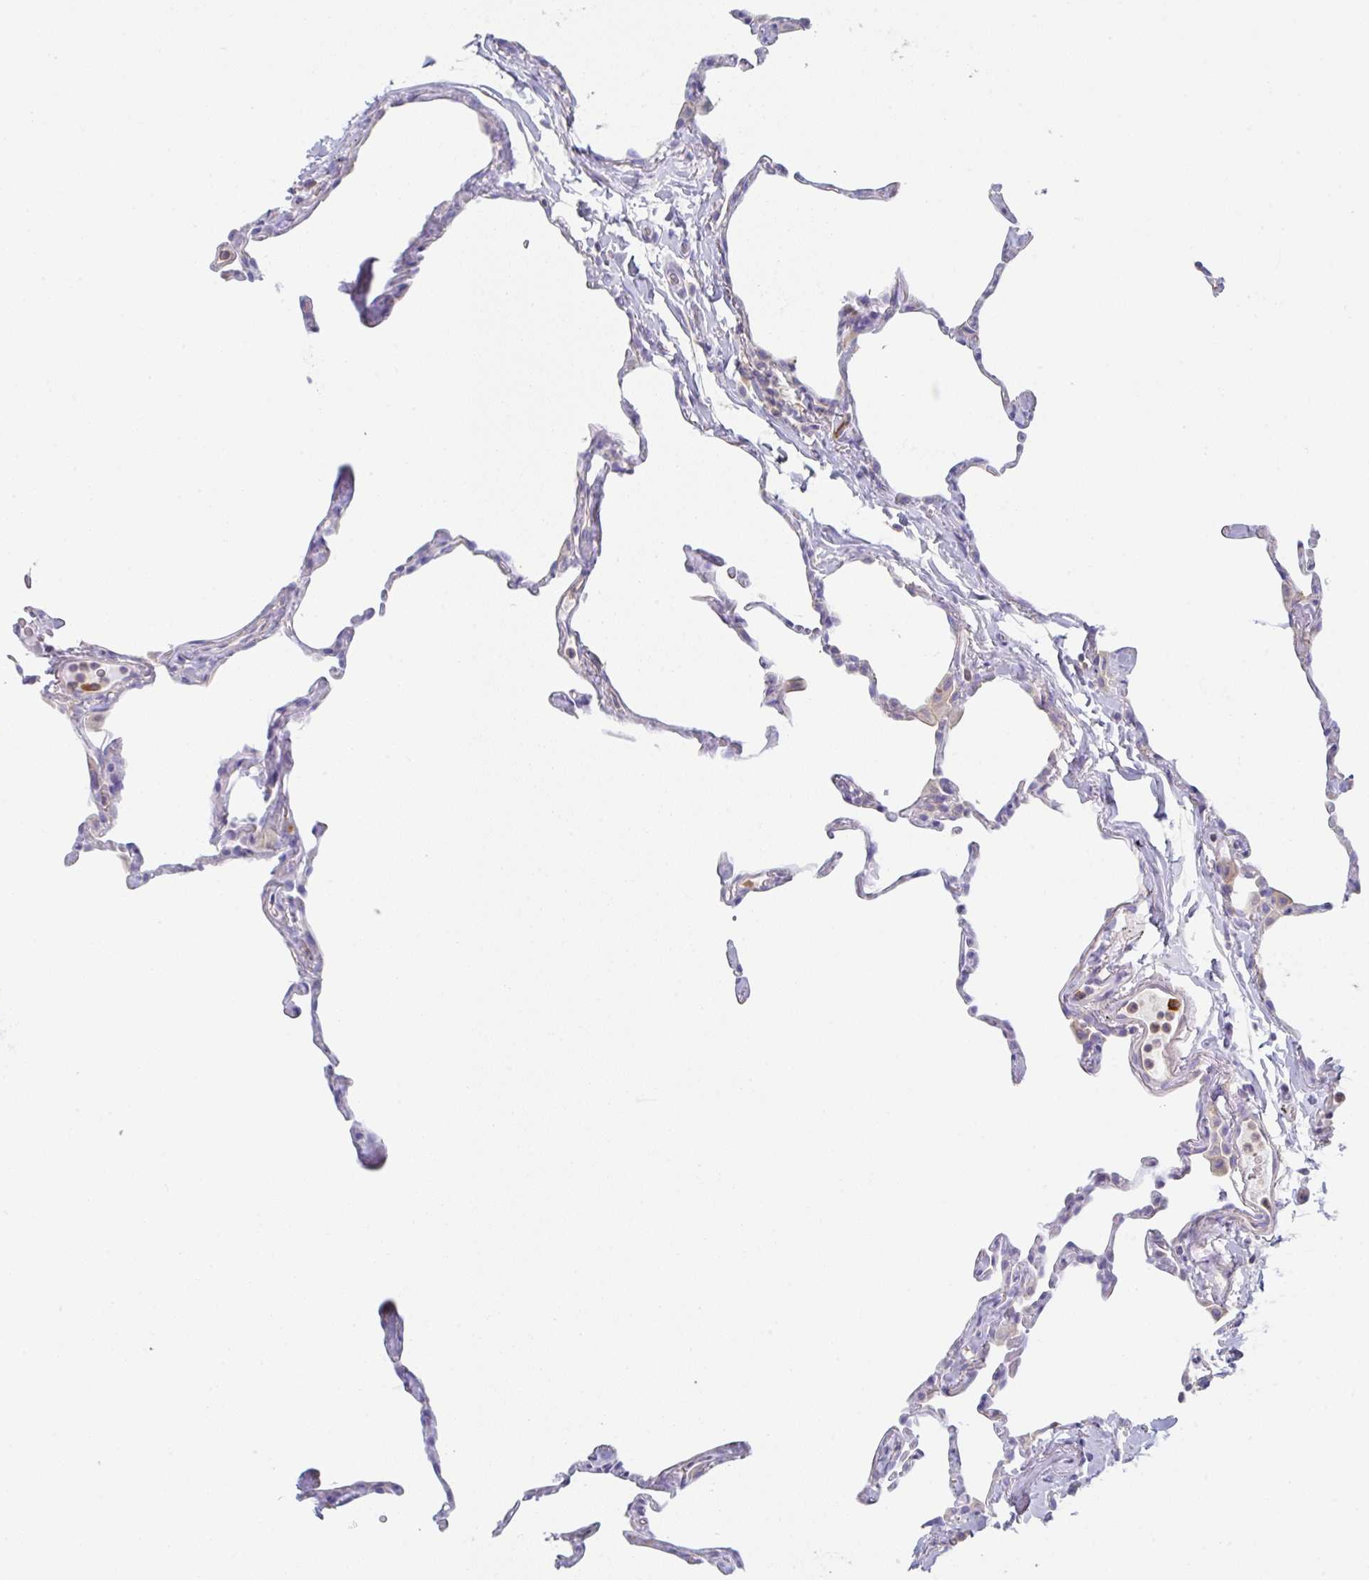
{"staining": {"intensity": "negative", "quantity": "none", "location": "none"}, "tissue": "lung", "cell_type": "Alveolar cells", "image_type": "normal", "snomed": [{"axis": "morphology", "description": "Normal tissue, NOS"}, {"axis": "topography", "description": "Lung"}], "caption": "Alveolar cells show no significant expression in benign lung. Nuclei are stained in blue.", "gene": "AMPD2", "patient": {"sex": "male", "age": 65}}